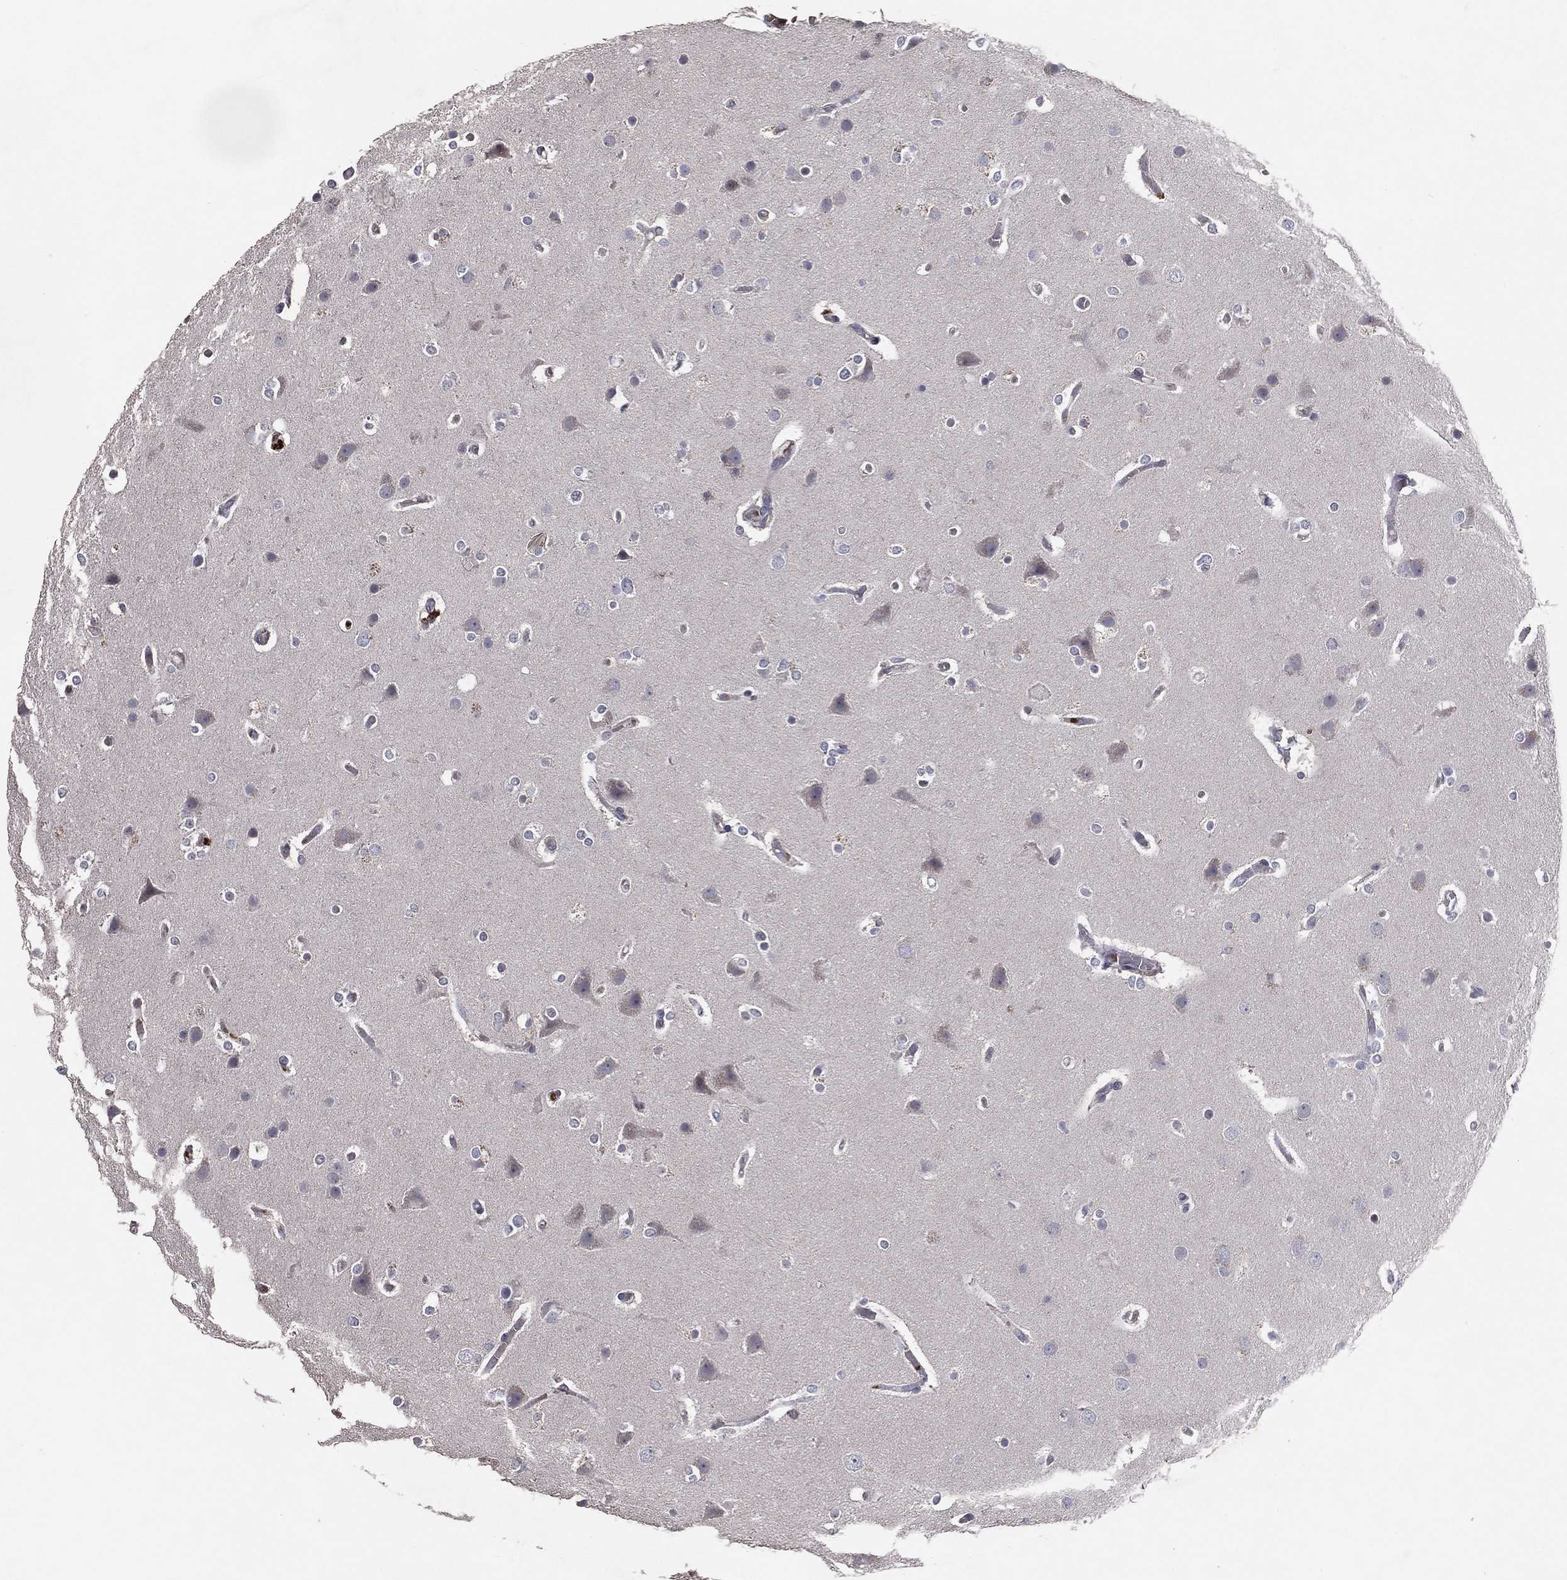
{"staining": {"intensity": "negative", "quantity": "none", "location": "none"}, "tissue": "glioma", "cell_type": "Tumor cells", "image_type": "cancer", "snomed": [{"axis": "morphology", "description": "Glioma, malignant, High grade"}, {"axis": "topography", "description": "Brain"}], "caption": "There is no significant positivity in tumor cells of glioma.", "gene": "DNAH7", "patient": {"sex": "female", "age": 61}}